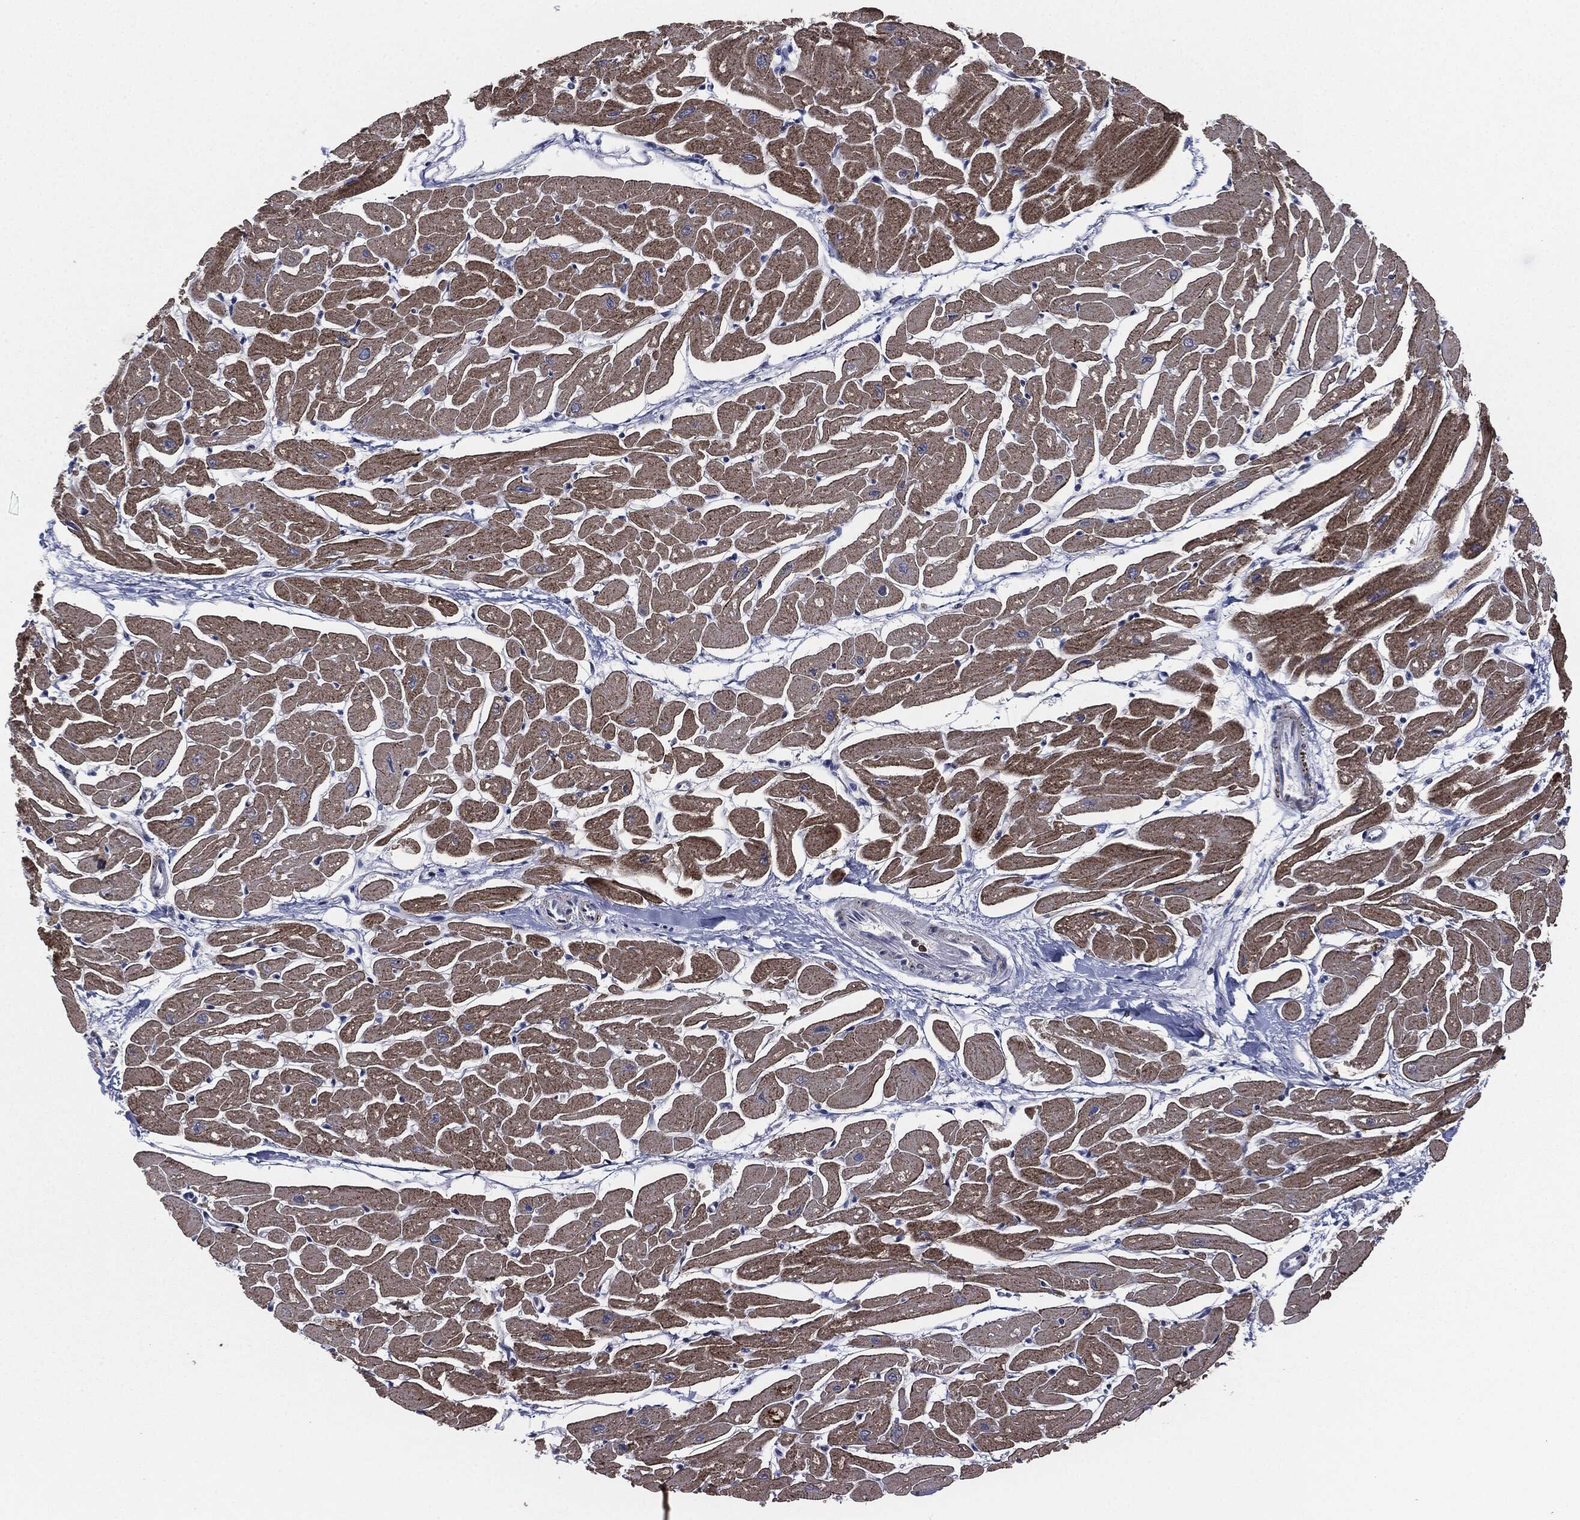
{"staining": {"intensity": "strong", "quantity": ">75%", "location": "cytoplasmic/membranous"}, "tissue": "heart muscle", "cell_type": "Cardiomyocytes", "image_type": "normal", "snomed": [{"axis": "morphology", "description": "Normal tissue, NOS"}, {"axis": "topography", "description": "Heart"}], "caption": "Immunohistochemical staining of normal human heart muscle demonstrates high levels of strong cytoplasmic/membranous positivity in about >75% of cardiomyocytes.", "gene": "TMEM11", "patient": {"sex": "male", "age": 57}}